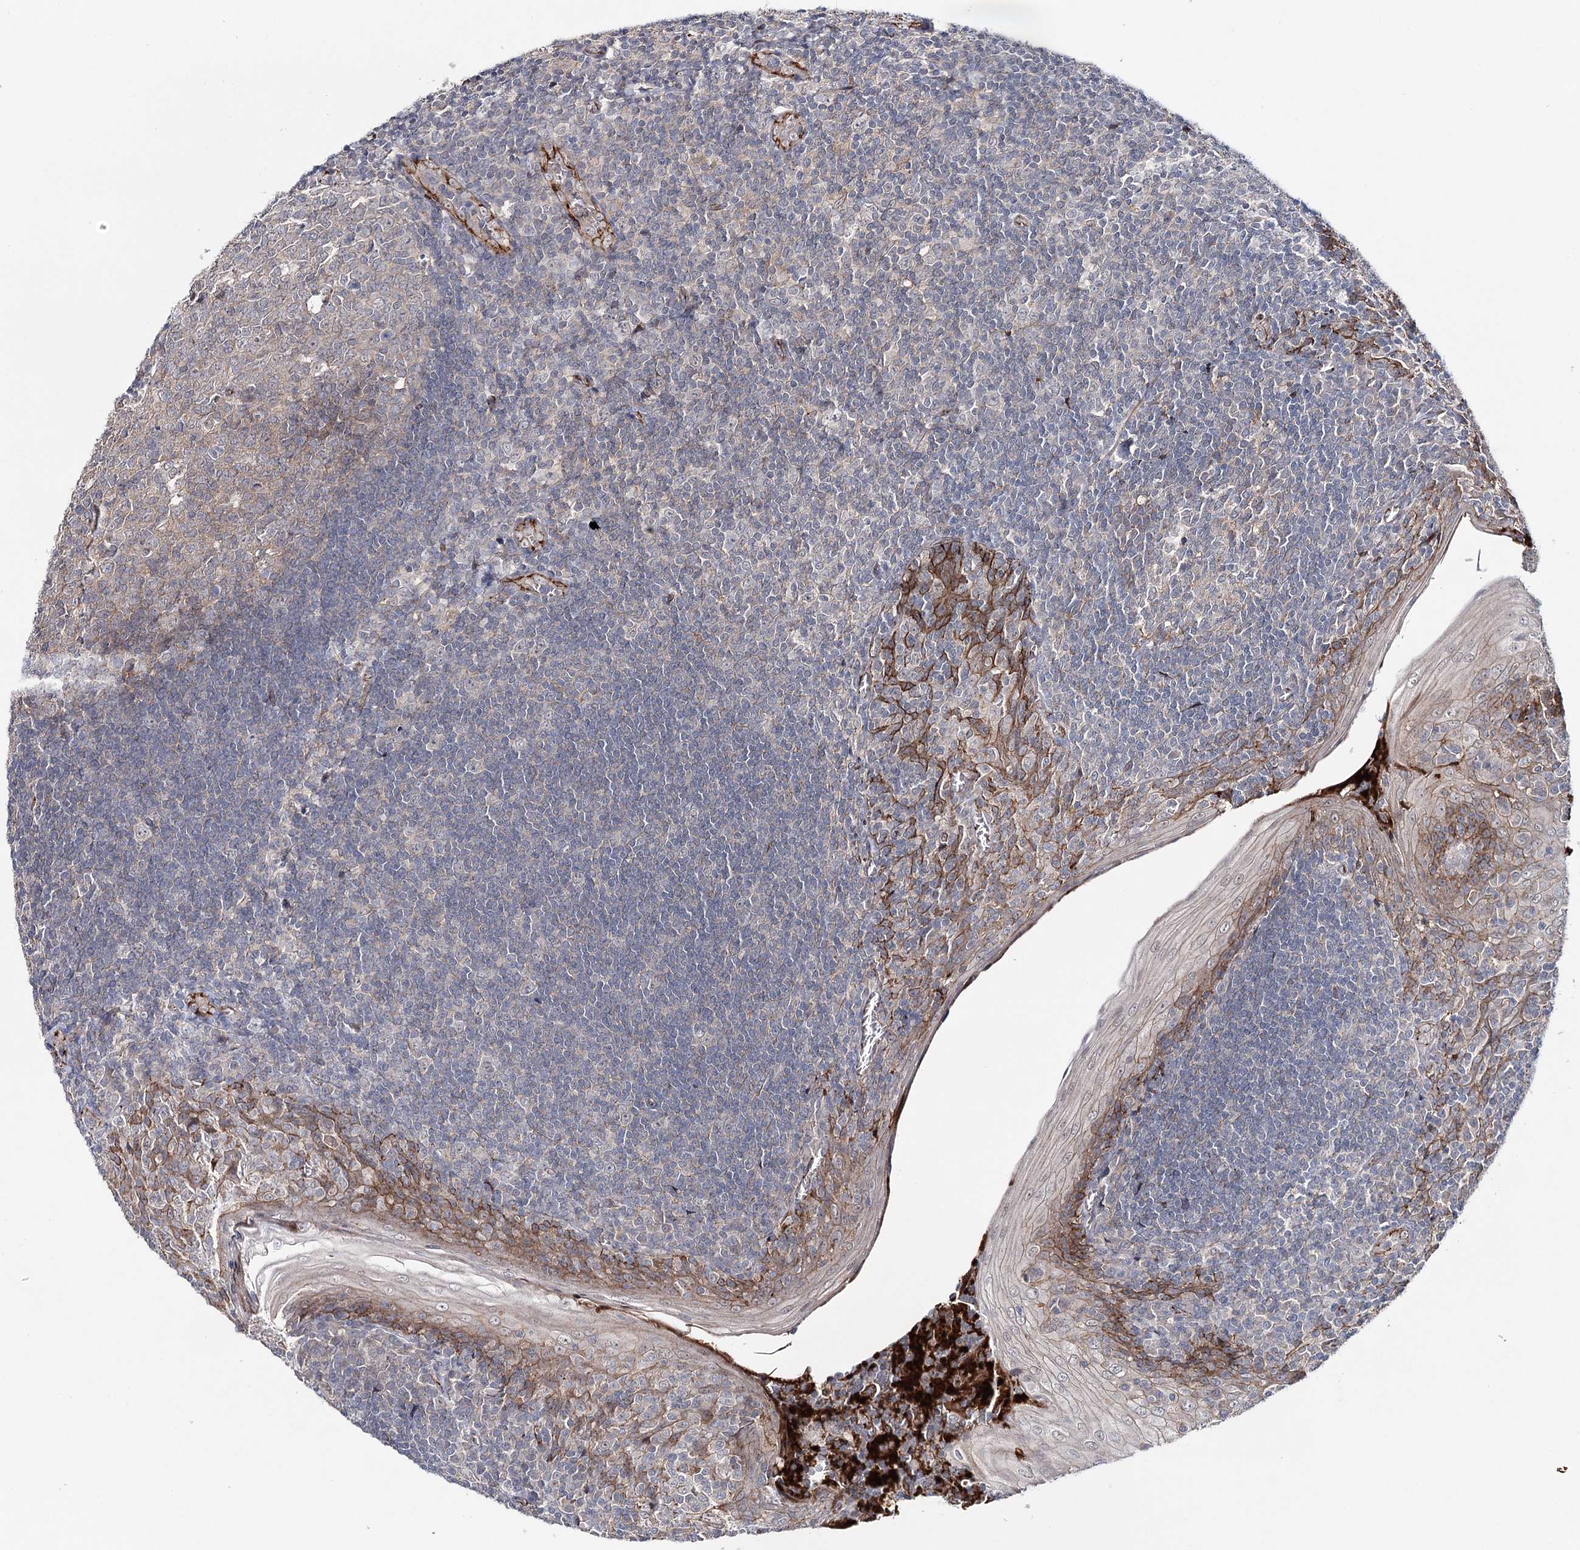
{"staining": {"intensity": "negative", "quantity": "none", "location": "none"}, "tissue": "tonsil", "cell_type": "Germinal center cells", "image_type": "normal", "snomed": [{"axis": "morphology", "description": "Normal tissue, NOS"}, {"axis": "topography", "description": "Tonsil"}], "caption": "A micrograph of human tonsil is negative for staining in germinal center cells. (Brightfield microscopy of DAB immunohistochemistry at high magnification).", "gene": "PKP4", "patient": {"sex": "male", "age": 27}}